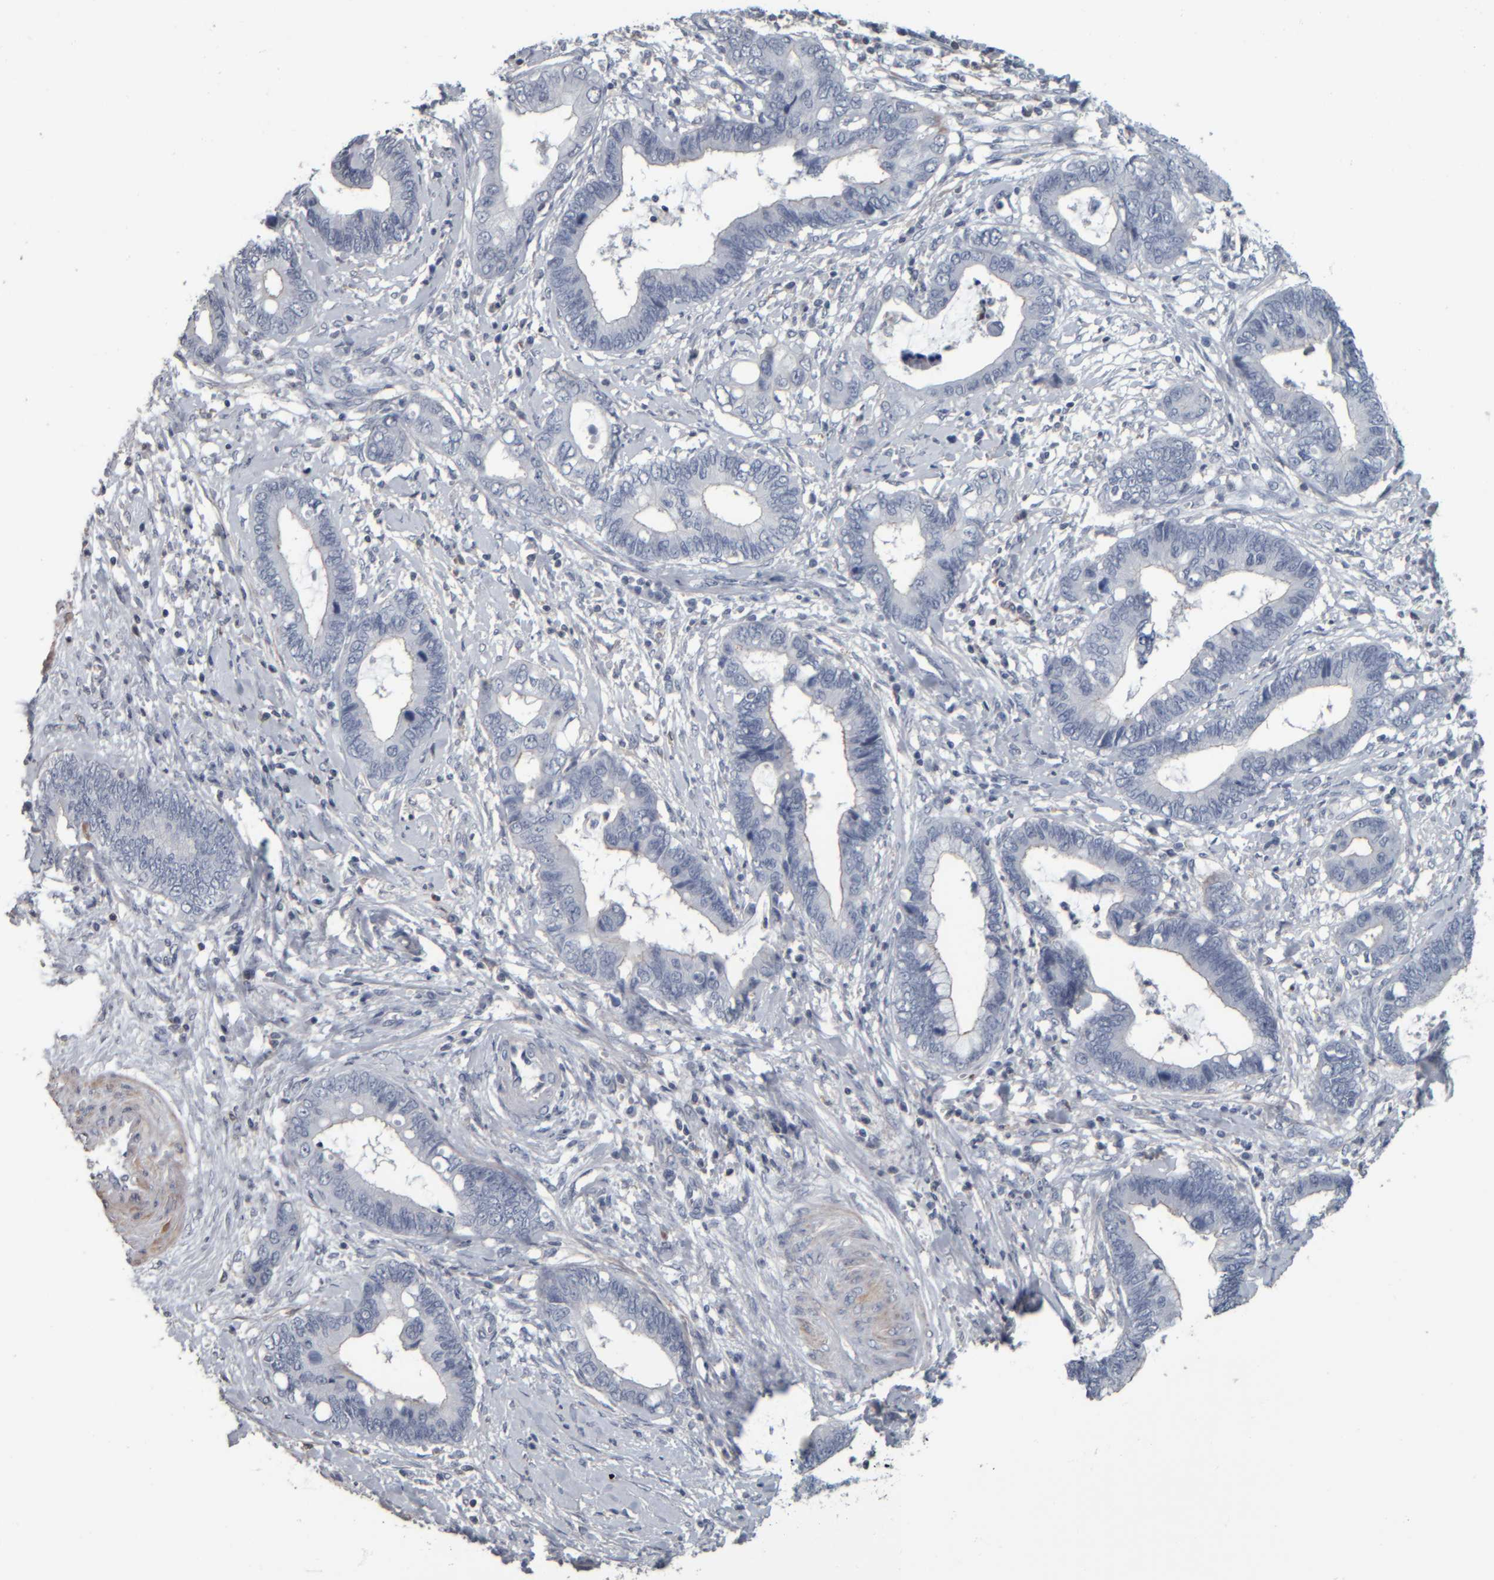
{"staining": {"intensity": "negative", "quantity": "none", "location": "none"}, "tissue": "cervical cancer", "cell_type": "Tumor cells", "image_type": "cancer", "snomed": [{"axis": "morphology", "description": "Adenocarcinoma, NOS"}, {"axis": "topography", "description": "Cervix"}], "caption": "Image shows no protein staining in tumor cells of cervical cancer tissue.", "gene": "CAVIN4", "patient": {"sex": "female", "age": 44}}